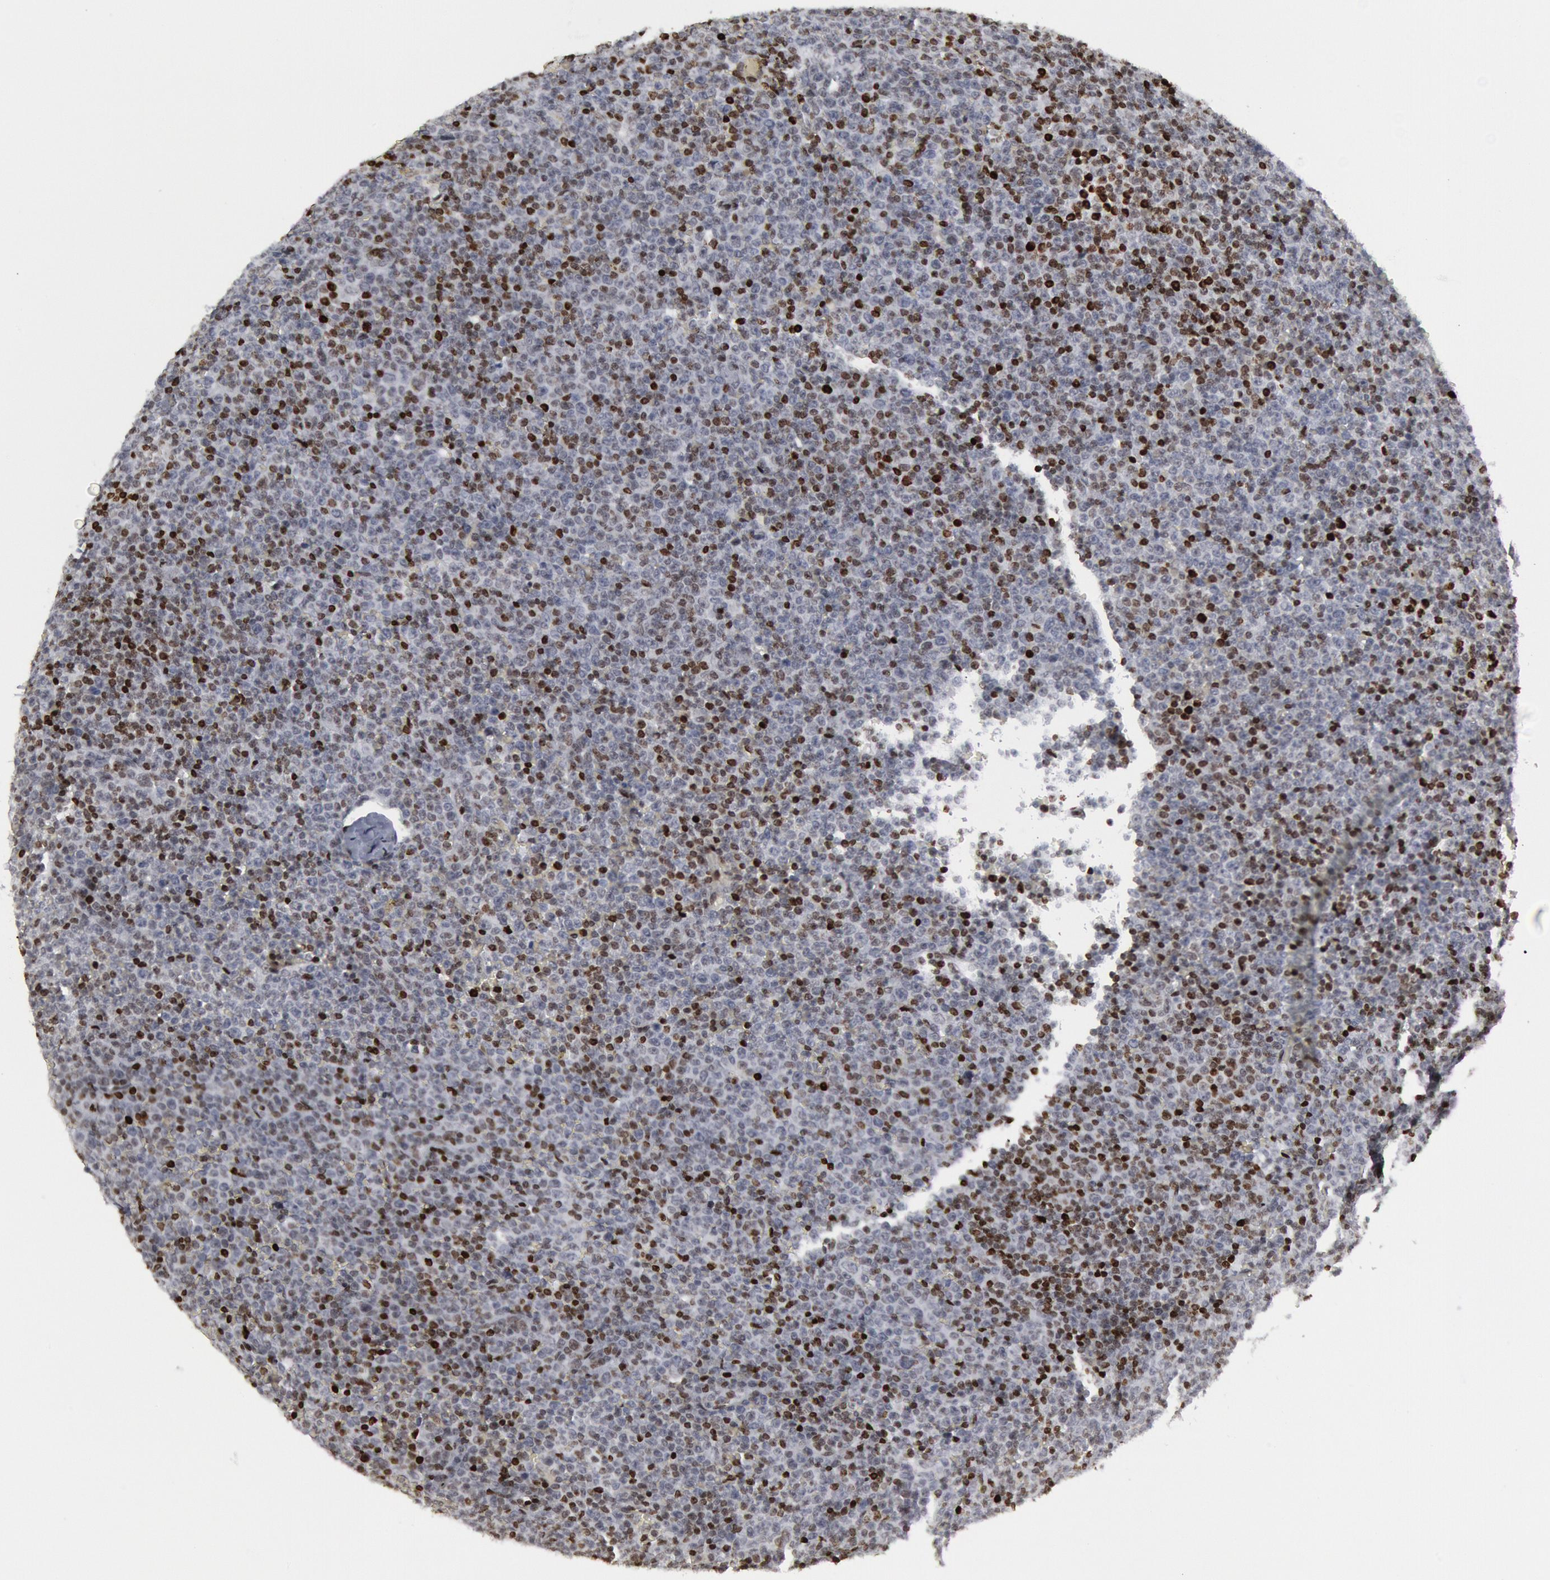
{"staining": {"intensity": "moderate", "quantity": "25%-75%", "location": "nuclear"}, "tissue": "lymphoma", "cell_type": "Tumor cells", "image_type": "cancer", "snomed": [{"axis": "morphology", "description": "Malignant lymphoma, non-Hodgkin's type, Low grade"}, {"axis": "topography", "description": "Lymph node"}], "caption": "Lymphoma tissue shows moderate nuclear staining in approximately 25%-75% of tumor cells, visualized by immunohistochemistry. (DAB (3,3'-diaminobenzidine) = brown stain, brightfield microscopy at high magnification).", "gene": "MECP2", "patient": {"sex": "male", "age": 50}}